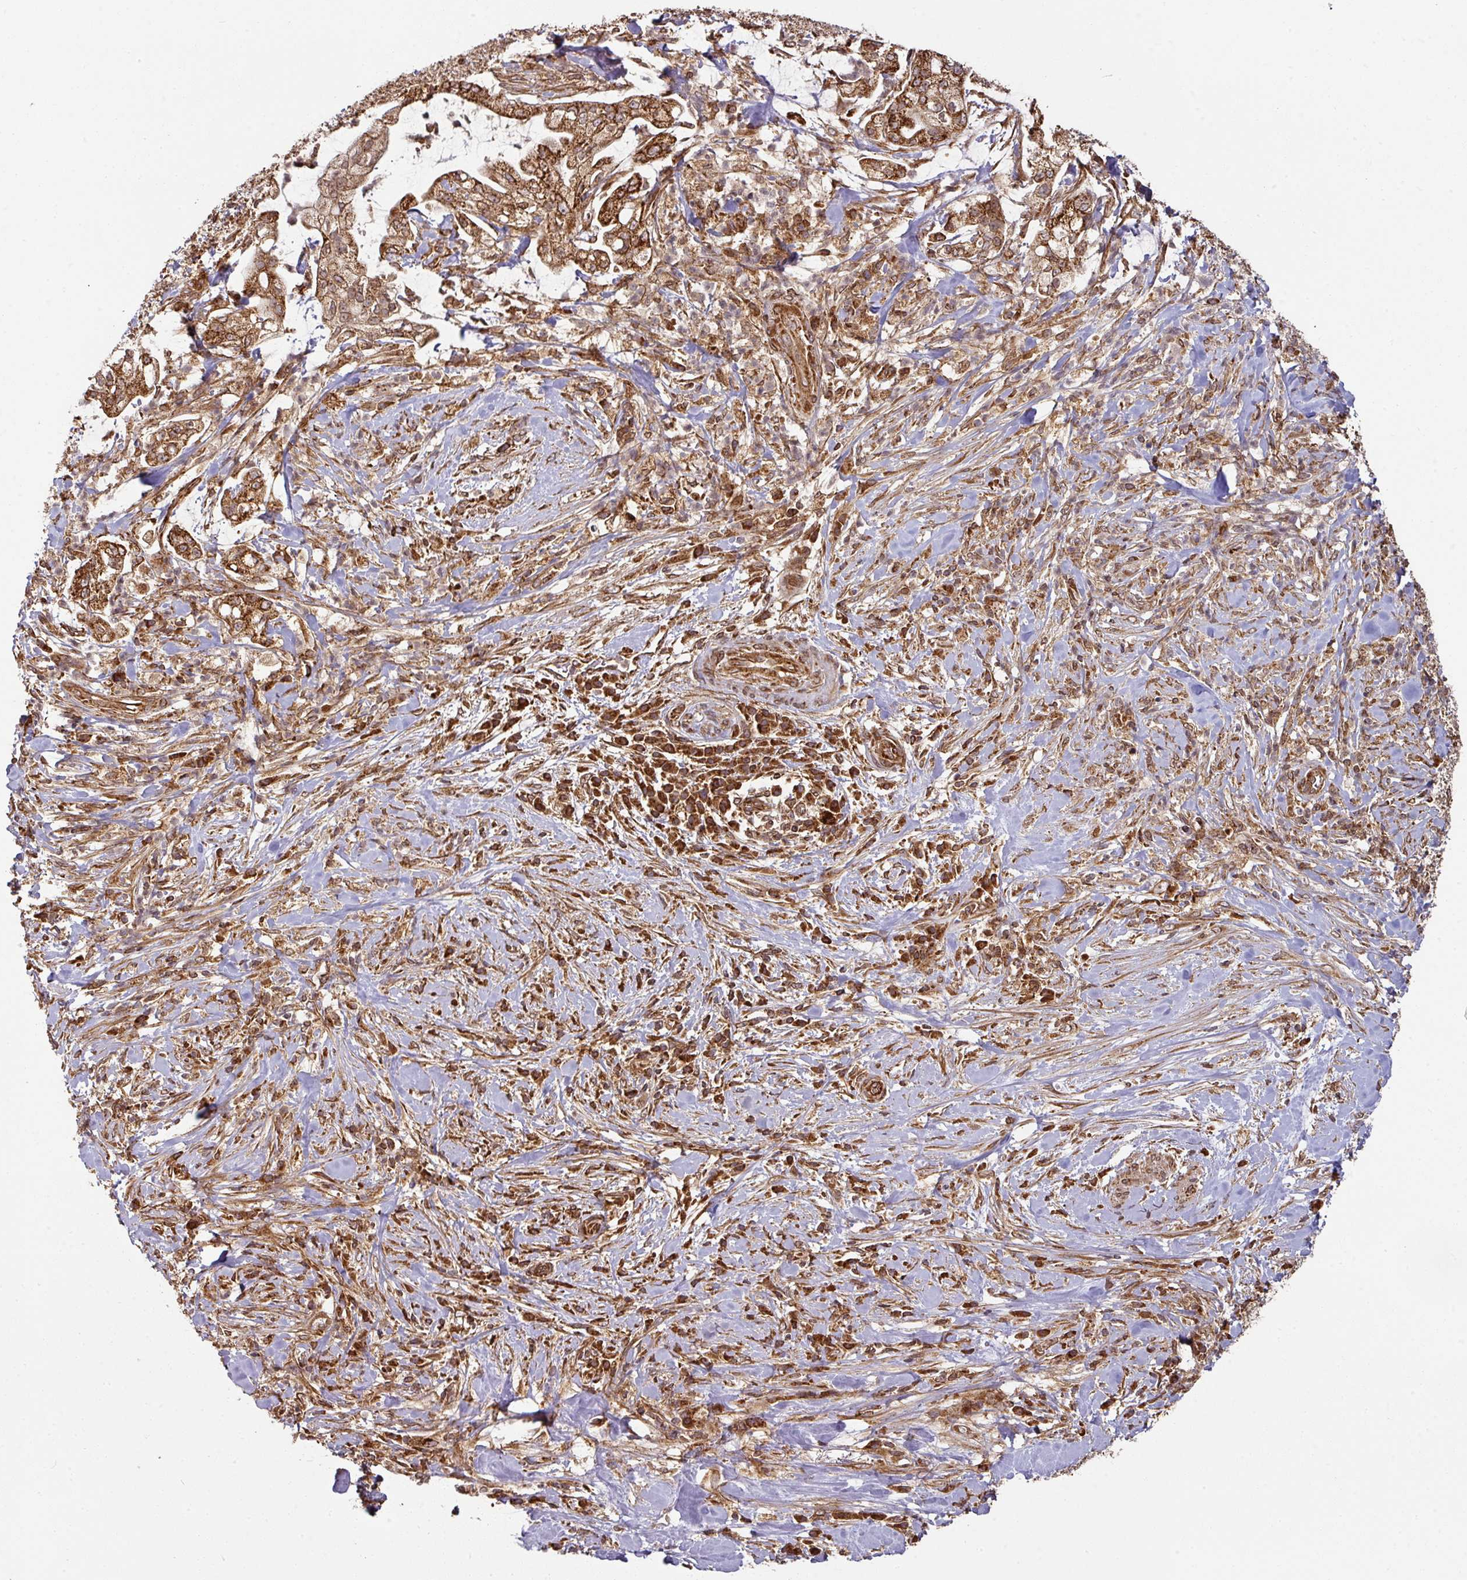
{"staining": {"intensity": "strong", "quantity": ">75%", "location": "cytoplasmic/membranous"}, "tissue": "pancreatic cancer", "cell_type": "Tumor cells", "image_type": "cancer", "snomed": [{"axis": "morphology", "description": "Adenocarcinoma, NOS"}, {"axis": "topography", "description": "Pancreas"}], "caption": "The immunohistochemical stain highlights strong cytoplasmic/membranous expression in tumor cells of pancreatic cancer (adenocarcinoma) tissue.", "gene": "TRAP1", "patient": {"sex": "female", "age": 69}}